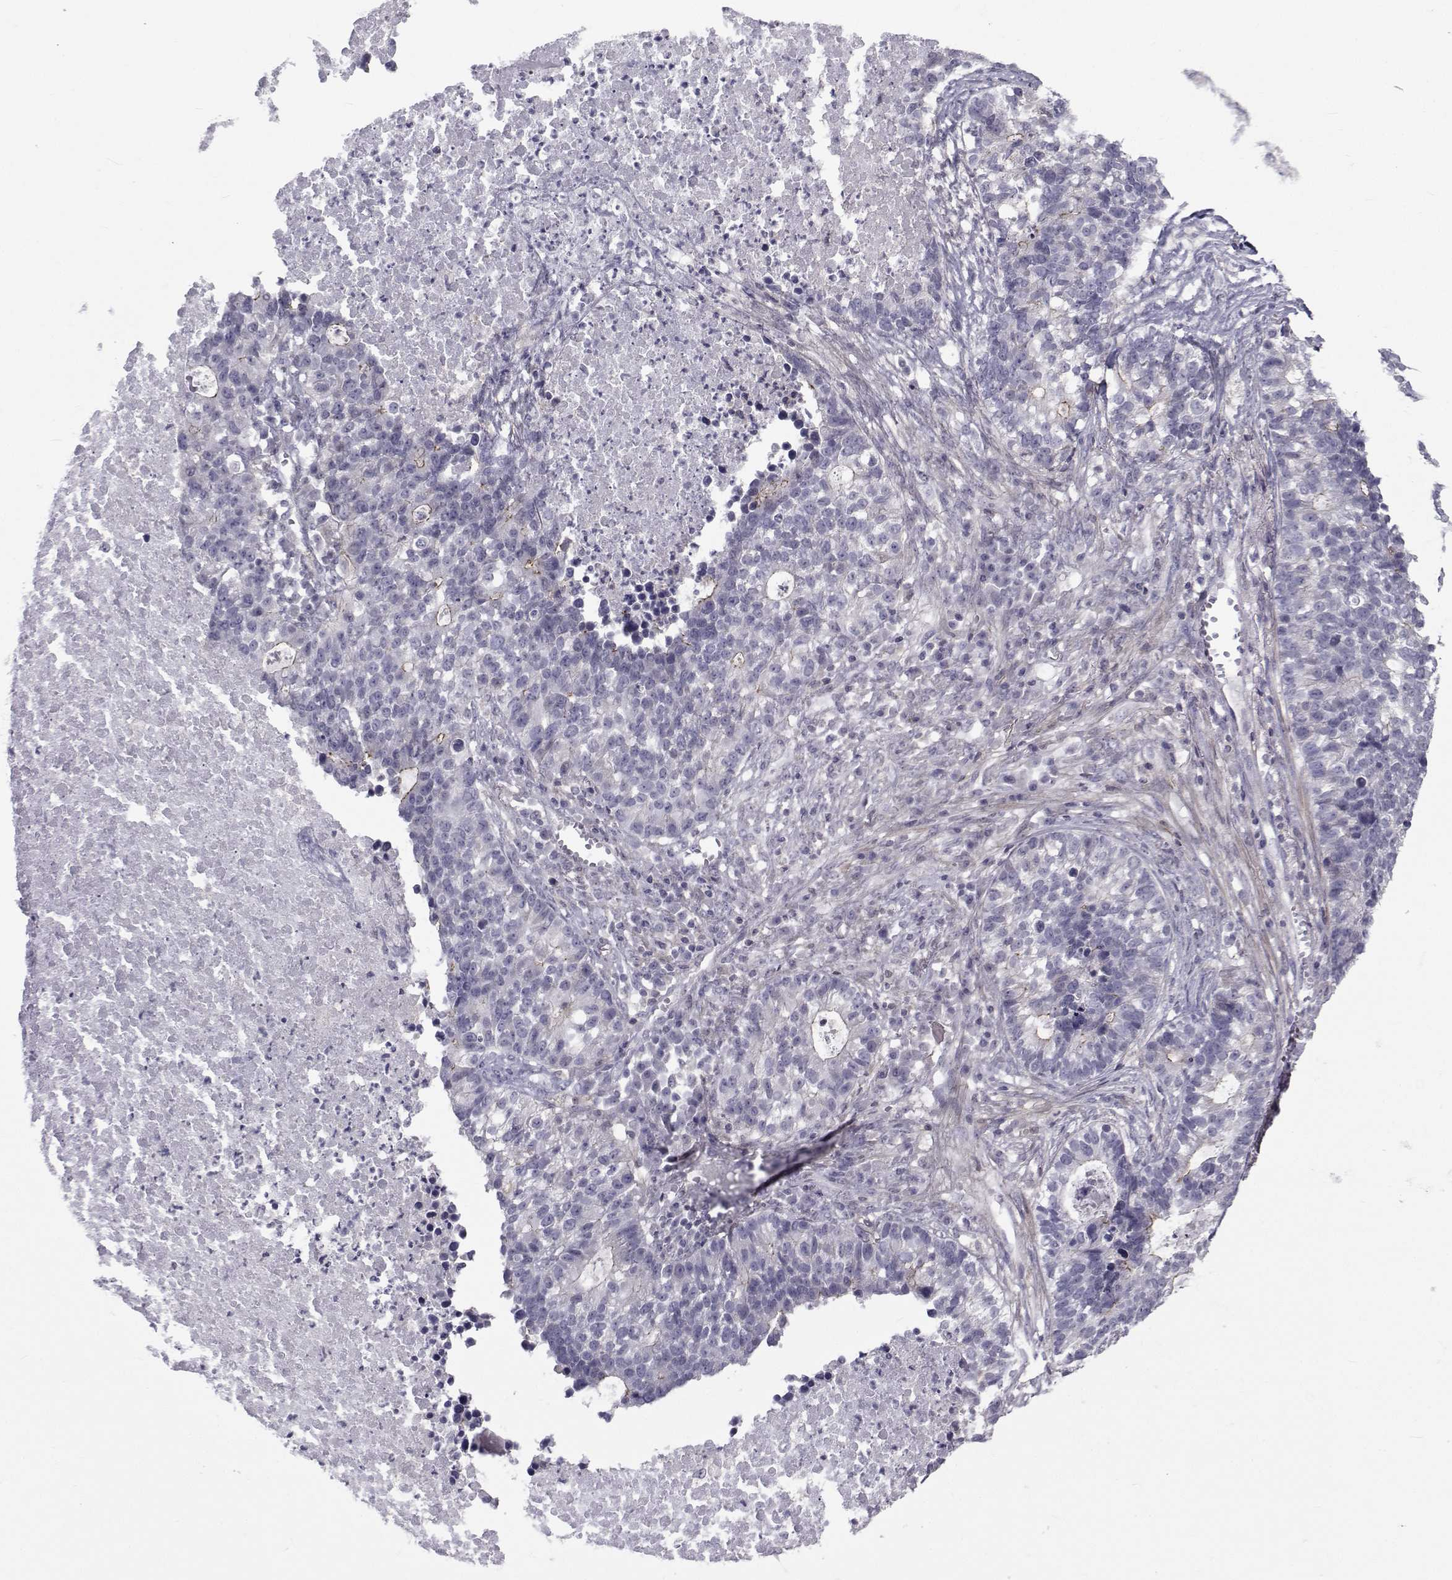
{"staining": {"intensity": "strong", "quantity": "<25%", "location": "cytoplasmic/membranous"}, "tissue": "lung cancer", "cell_type": "Tumor cells", "image_type": "cancer", "snomed": [{"axis": "morphology", "description": "Adenocarcinoma, NOS"}, {"axis": "topography", "description": "Lung"}], "caption": "Lung cancer stained with a brown dye reveals strong cytoplasmic/membranous positive expression in about <25% of tumor cells.", "gene": "SLC30A10", "patient": {"sex": "male", "age": 57}}